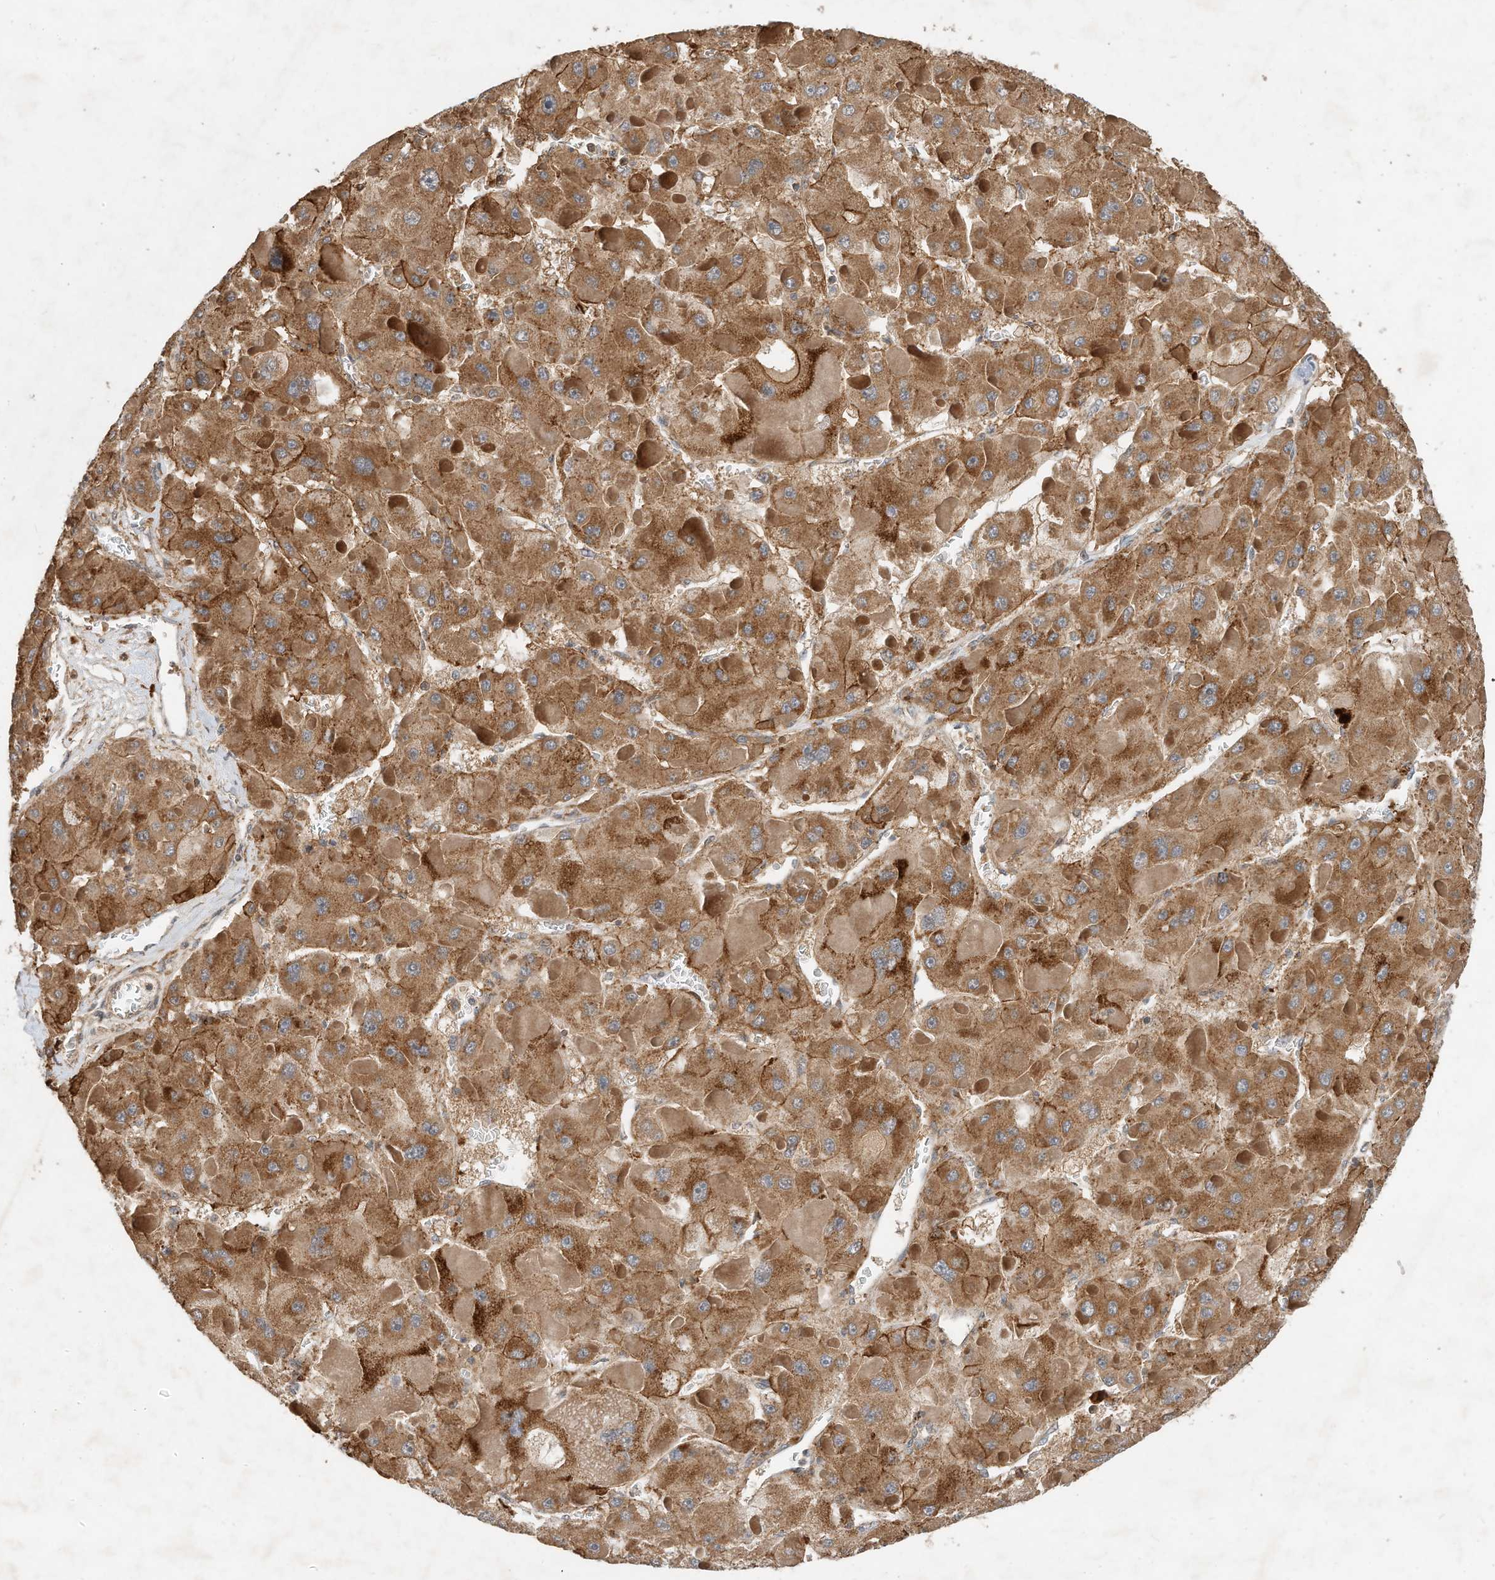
{"staining": {"intensity": "moderate", "quantity": ">75%", "location": "cytoplasmic/membranous"}, "tissue": "liver cancer", "cell_type": "Tumor cells", "image_type": "cancer", "snomed": [{"axis": "morphology", "description": "Carcinoma, Hepatocellular, NOS"}, {"axis": "topography", "description": "Liver"}], "caption": "Liver cancer stained with DAB immunohistochemistry (IHC) displays medium levels of moderate cytoplasmic/membranous expression in about >75% of tumor cells. (Stains: DAB (3,3'-diaminobenzidine) in brown, nuclei in blue, Microscopy: brightfield microscopy at high magnification).", "gene": "CPAMD8", "patient": {"sex": "female", "age": 73}}